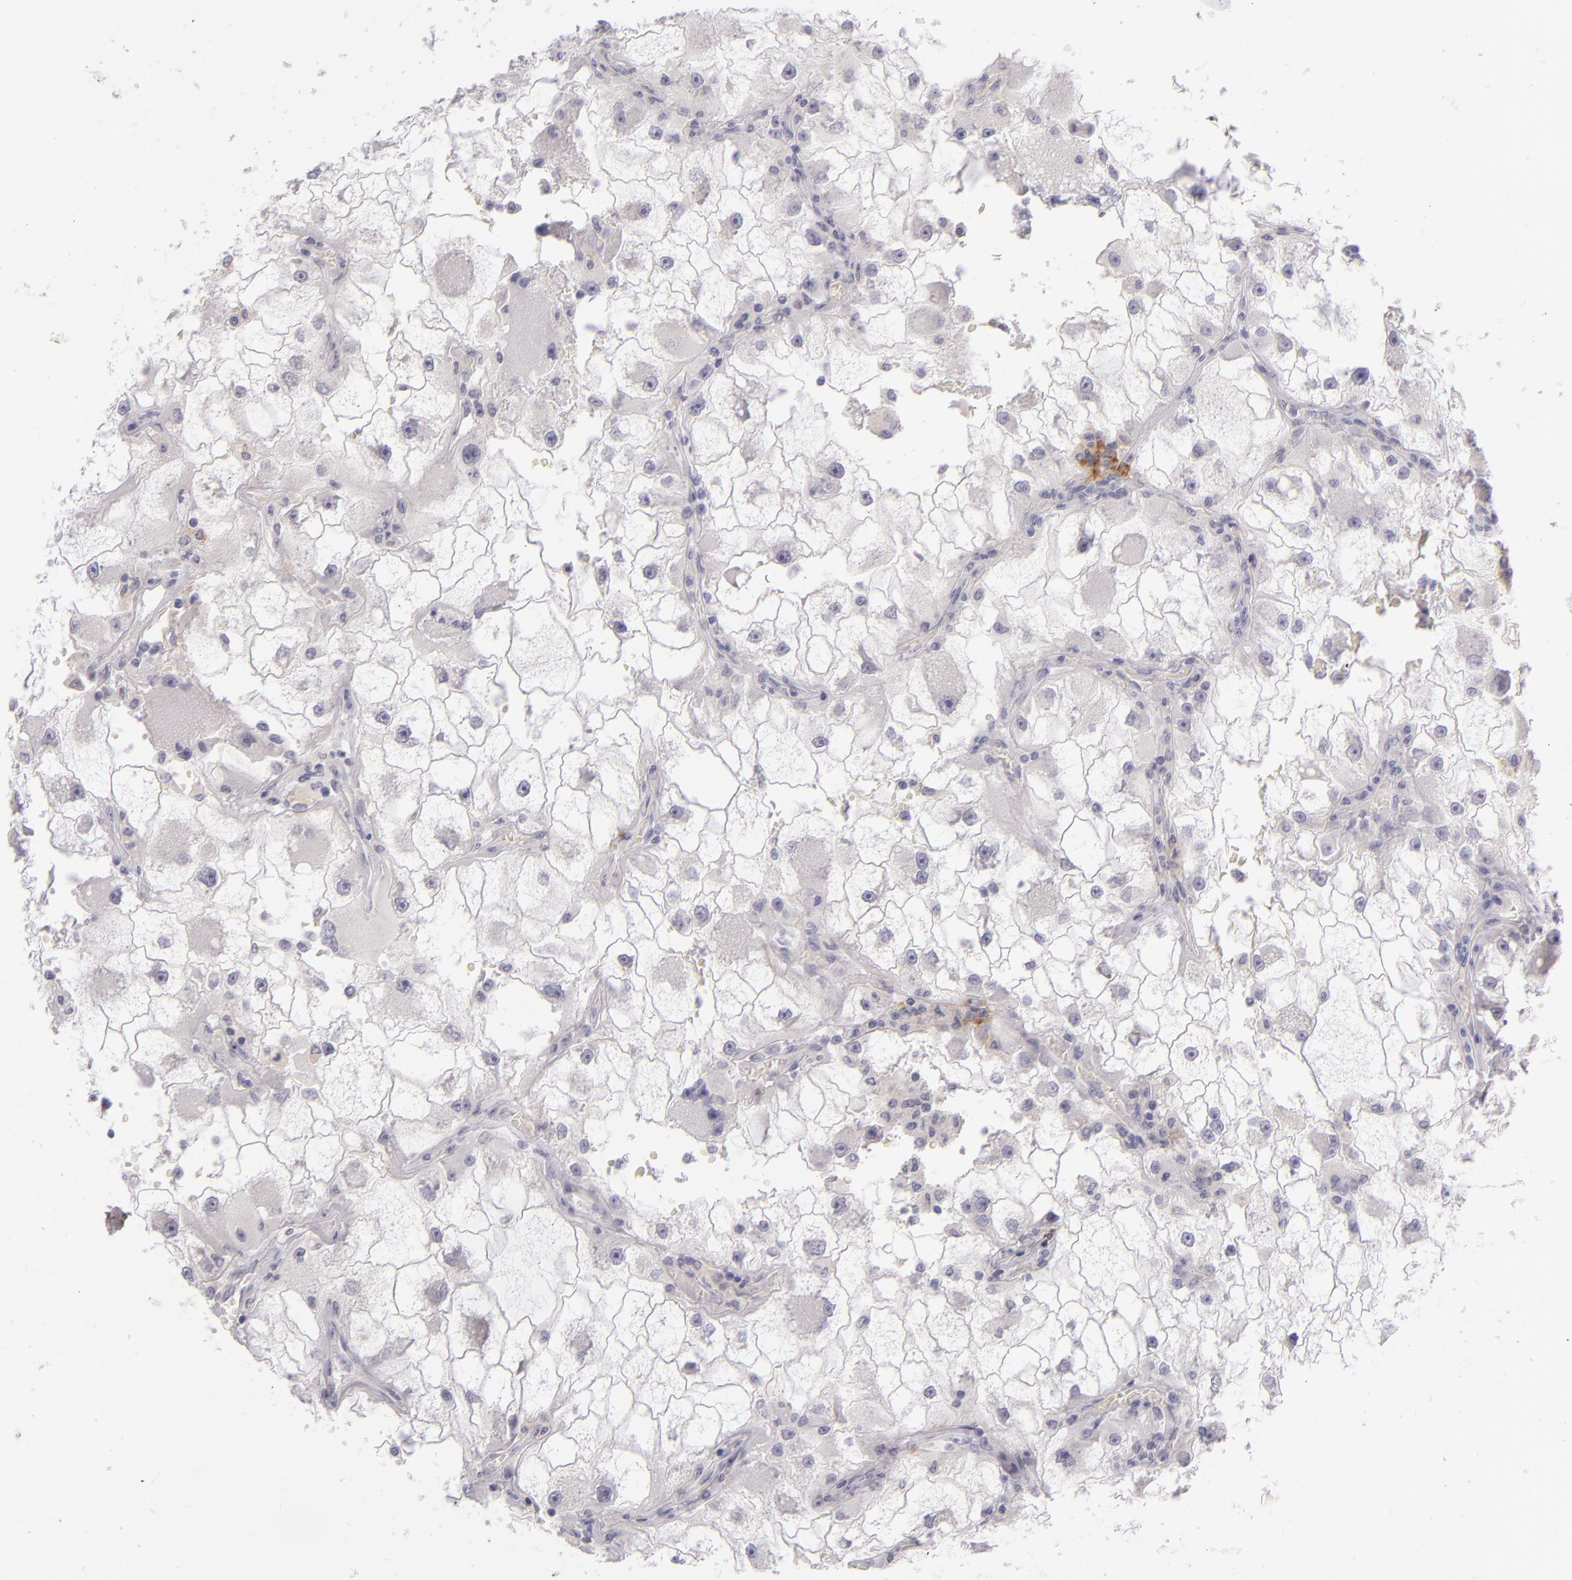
{"staining": {"intensity": "negative", "quantity": "none", "location": "none"}, "tissue": "renal cancer", "cell_type": "Tumor cells", "image_type": "cancer", "snomed": [{"axis": "morphology", "description": "Adenocarcinoma, NOS"}, {"axis": "topography", "description": "Kidney"}], "caption": "Immunohistochemical staining of renal adenocarcinoma exhibits no significant positivity in tumor cells.", "gene": "CD40", "patient": {"sex": "female", "age": 73}}